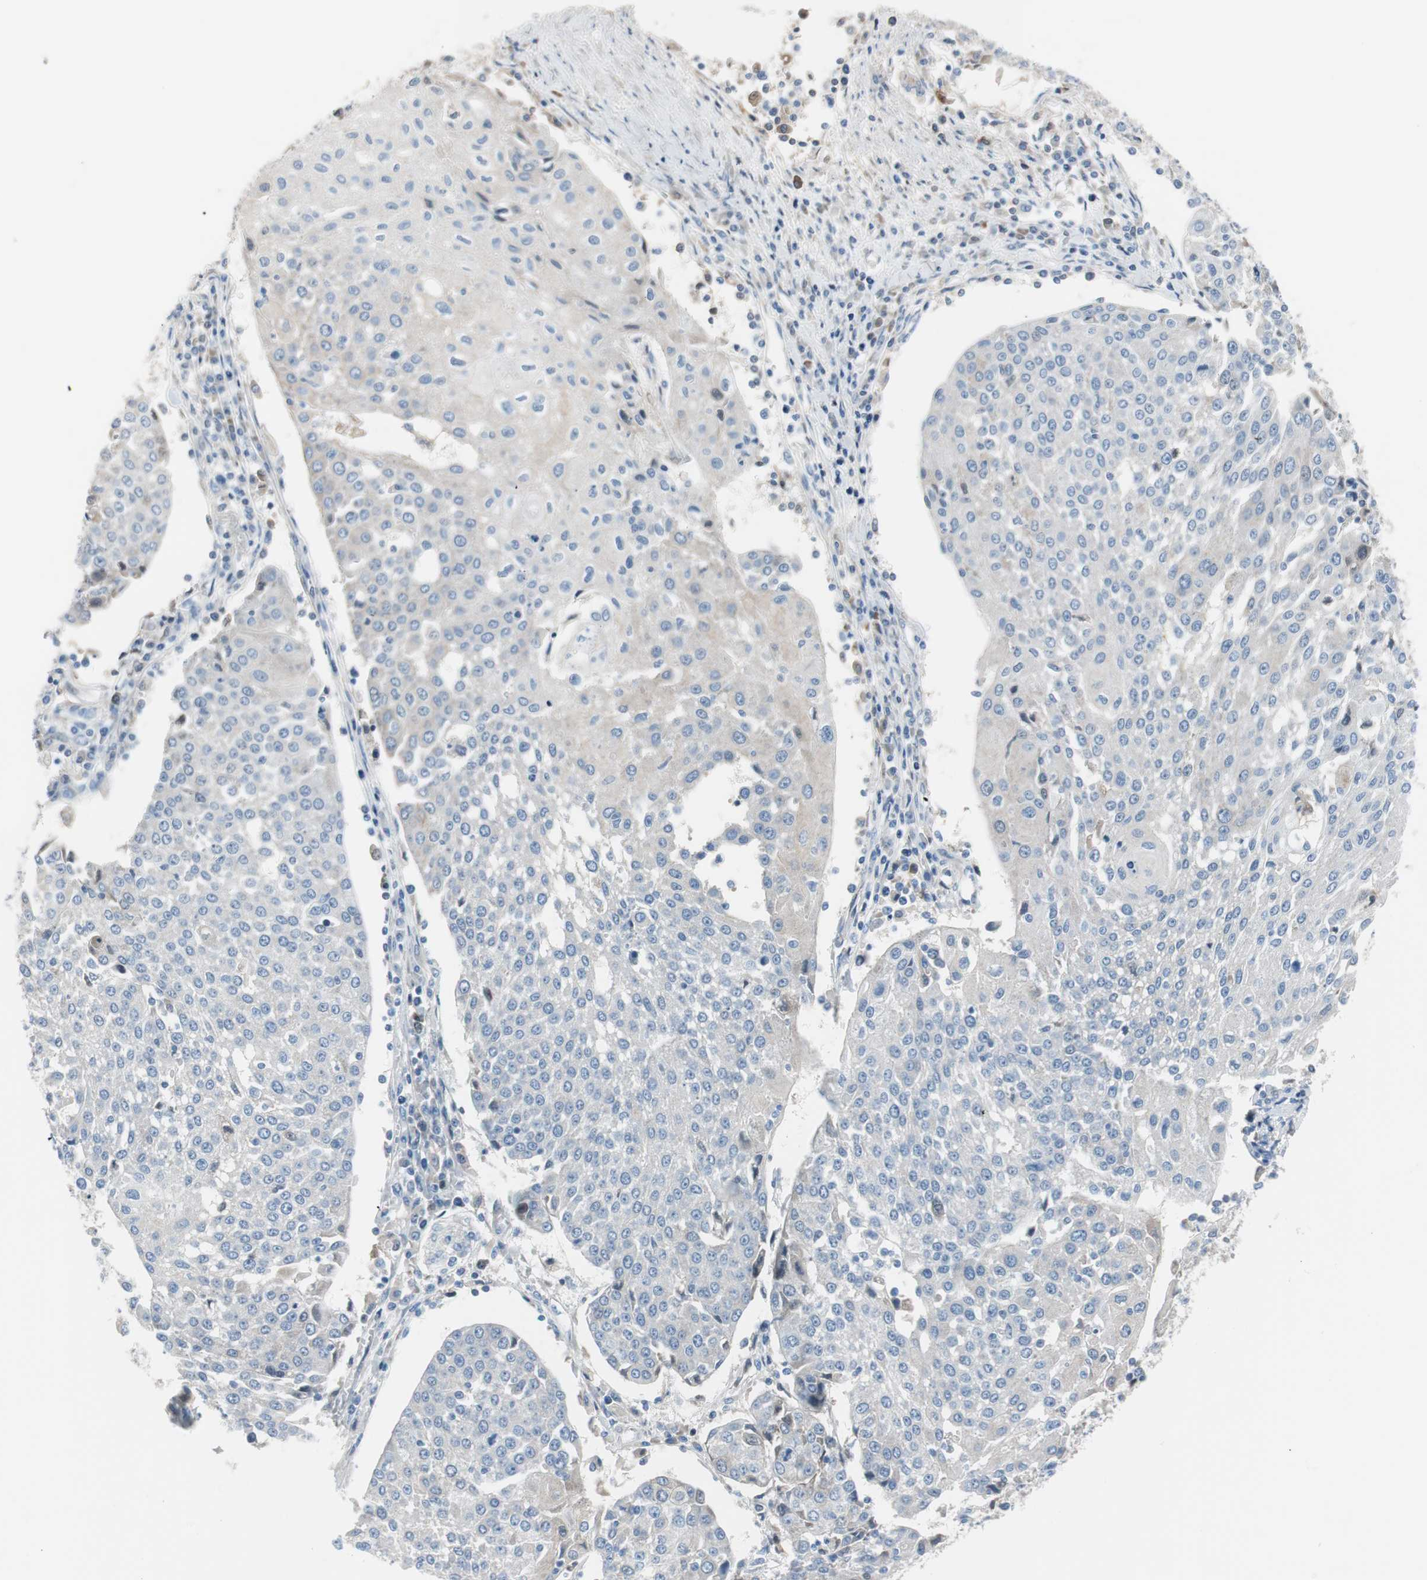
{"staining": {"intensity": "negative", "quantity": "none", "location": "none"}, "tissue": "urothelial cancer", "cell_type": "Tumor cells", "image_type": "cancer", "snomed": [{"axis": "morphology", "description": "Urothelial carcinoma, High grade"}, {"axis": "topography", "description": "Urinary bladder"}], "caption": "Histopathology image shows no protein staining in tumor cells of urothelial cancer tissue.", "gene": "SERPINF1", "patient": {"sex": "female", "age": 85}}